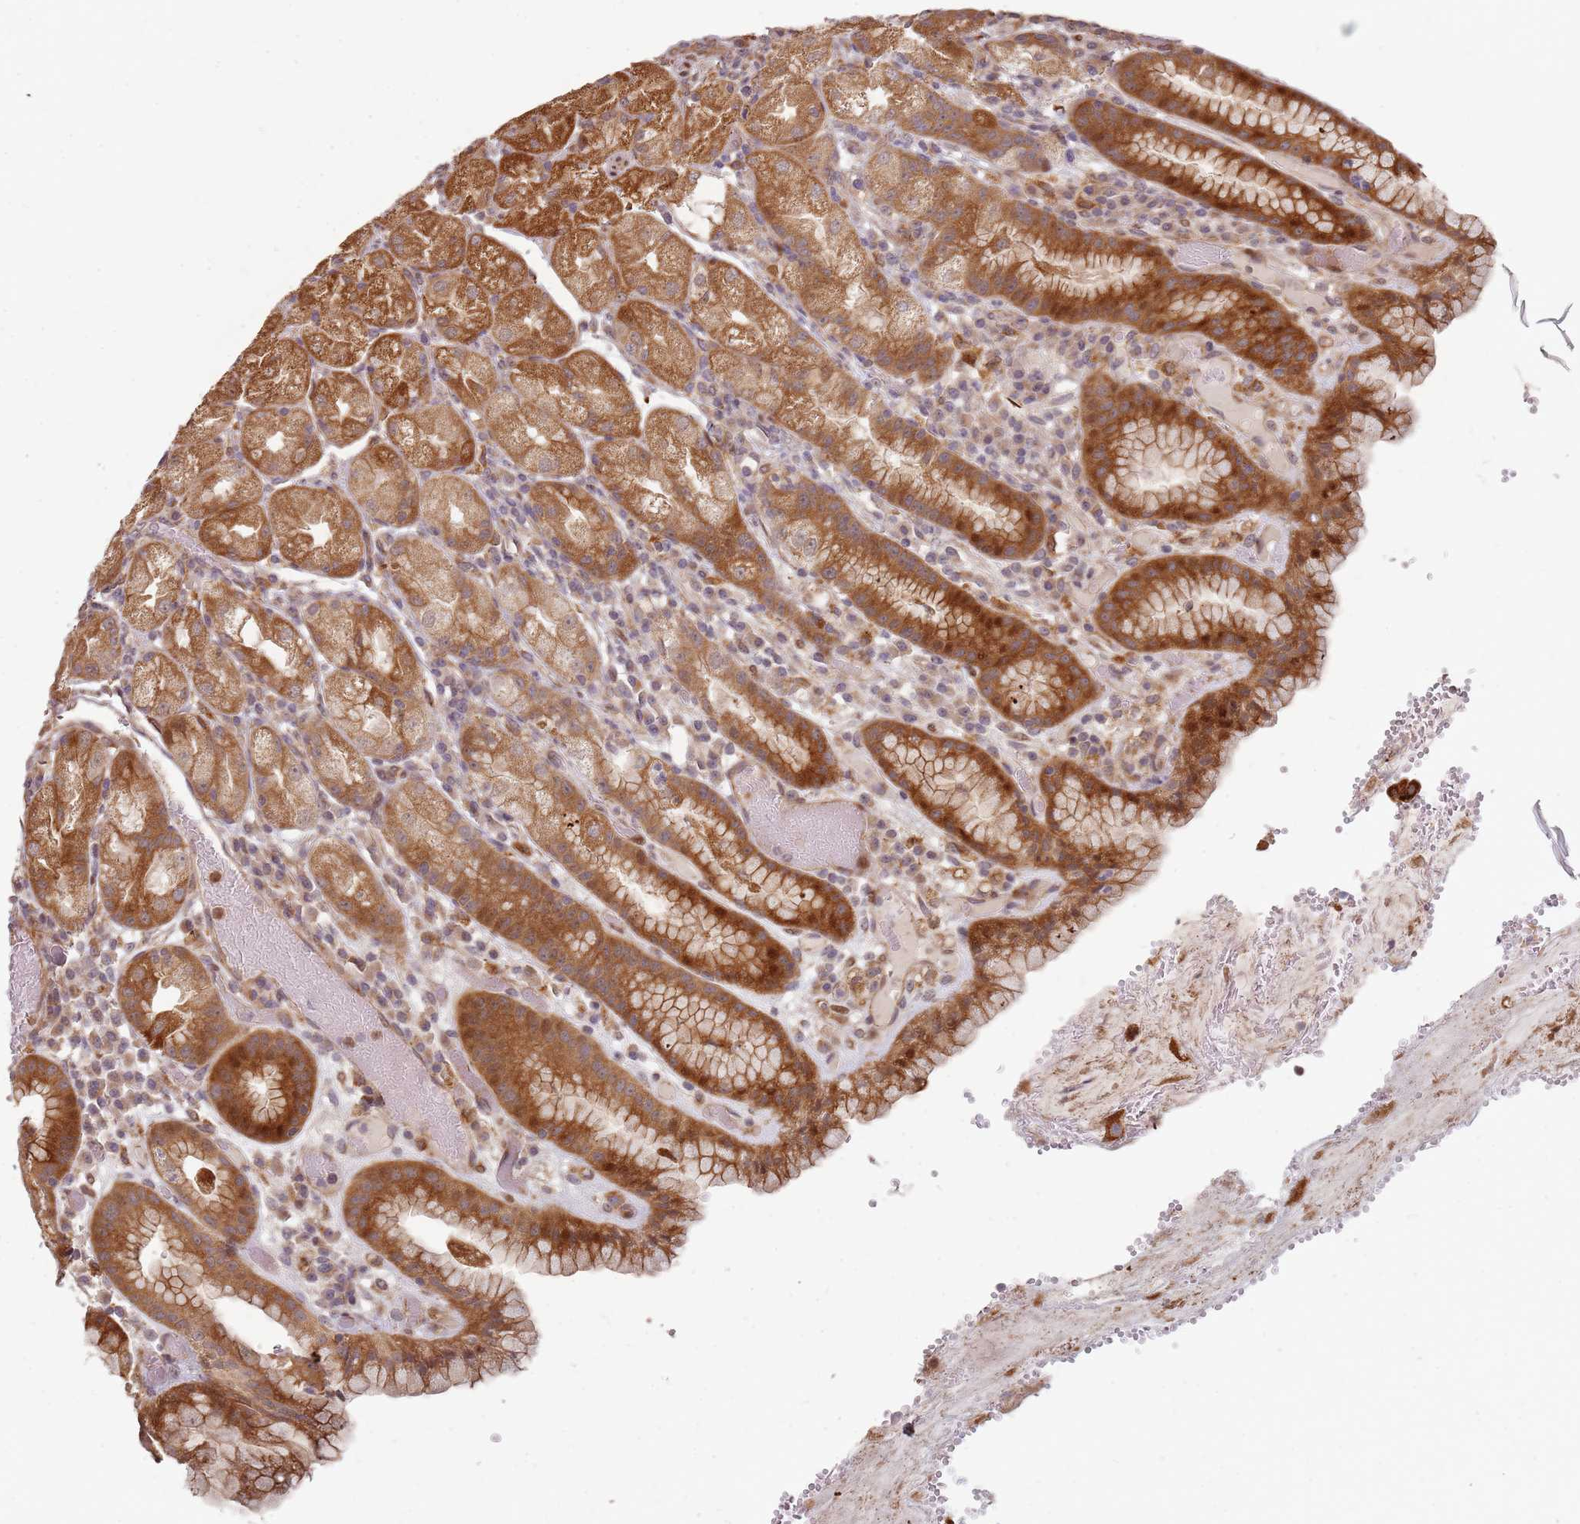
{"staining": {"intensity": "strong", "quantity": ">75%", "location": "cytoplasmic/membranous"}, "tissue": "stomach", "cell_type": "Glandular cells", "image_type": "normal", "snomed": [{"axis": "morphology", "description": "Normal tissue, NOS"}, {"axis": "topography", "description": "Stomach, upper"}], "caption": "The immunohistochemical stain labels strong cytoplasmic/membranous positivity in glandular cells of normal stomach. Immunohistochemistry (ihc) stains the protein of interest in brown and the nuclei are stained blue.", "gene": "MPEG1", "patient": {"sex": "male", "age": 52}}